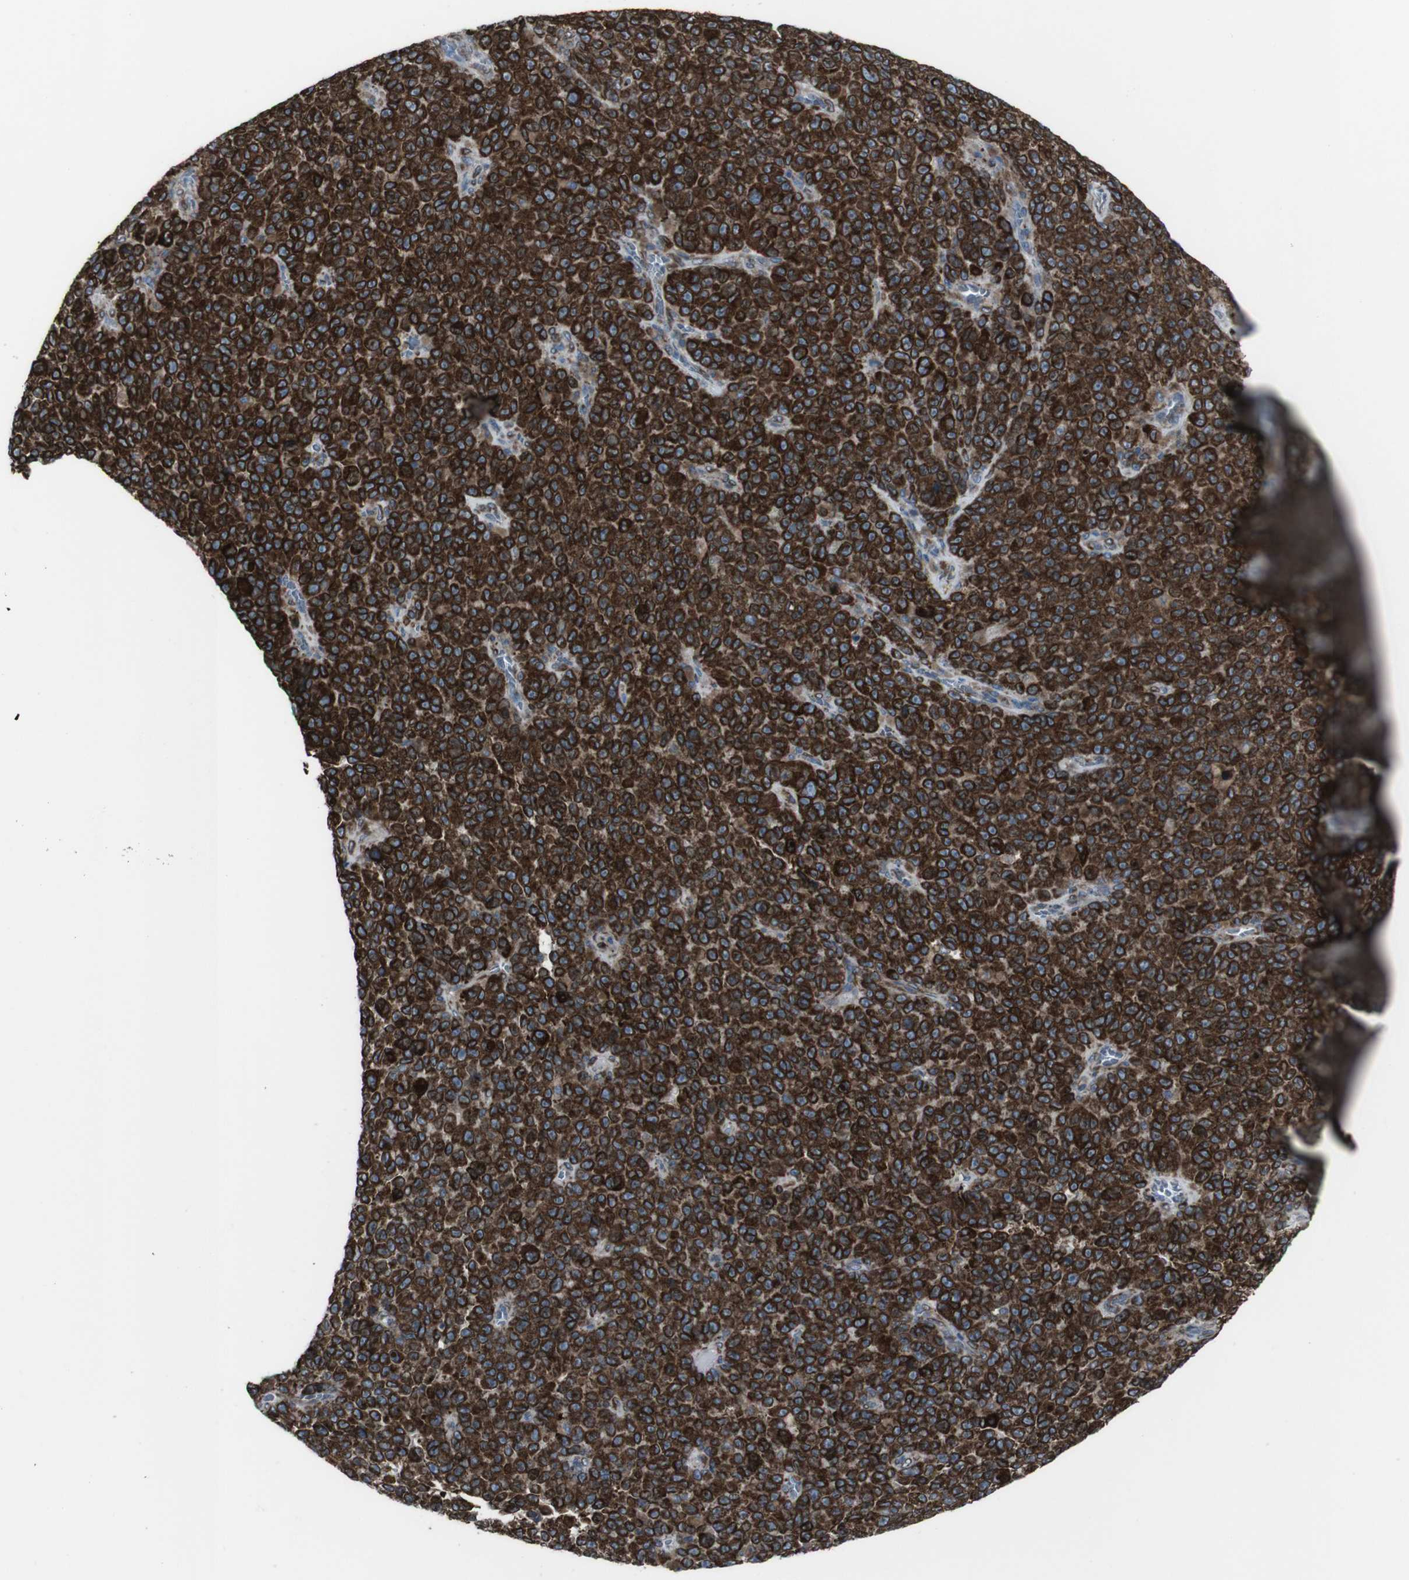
{"staining": {"intensity": "strong", "quantity": ">75%", "location": "cytoplasmic/membranous"}, "tissue": "melanoma", "cell_type": "Tumor cells", "image_type": "cancer", "snomed": [{"axis": "morphology", "description": "Malignant melanoma, NOS"}, {"axis": "topography", "description": "Skin"}], "caption": "Immunohistochemistry (IHC) histopathology image of human malignant melanoma stained for a protein (brown), which reveals high levels of strong cytoplasmic/membranous staining in about >75% of tumor cells.", "gene": "LNPK", "patient": {"sex": "female", "age": 82}}